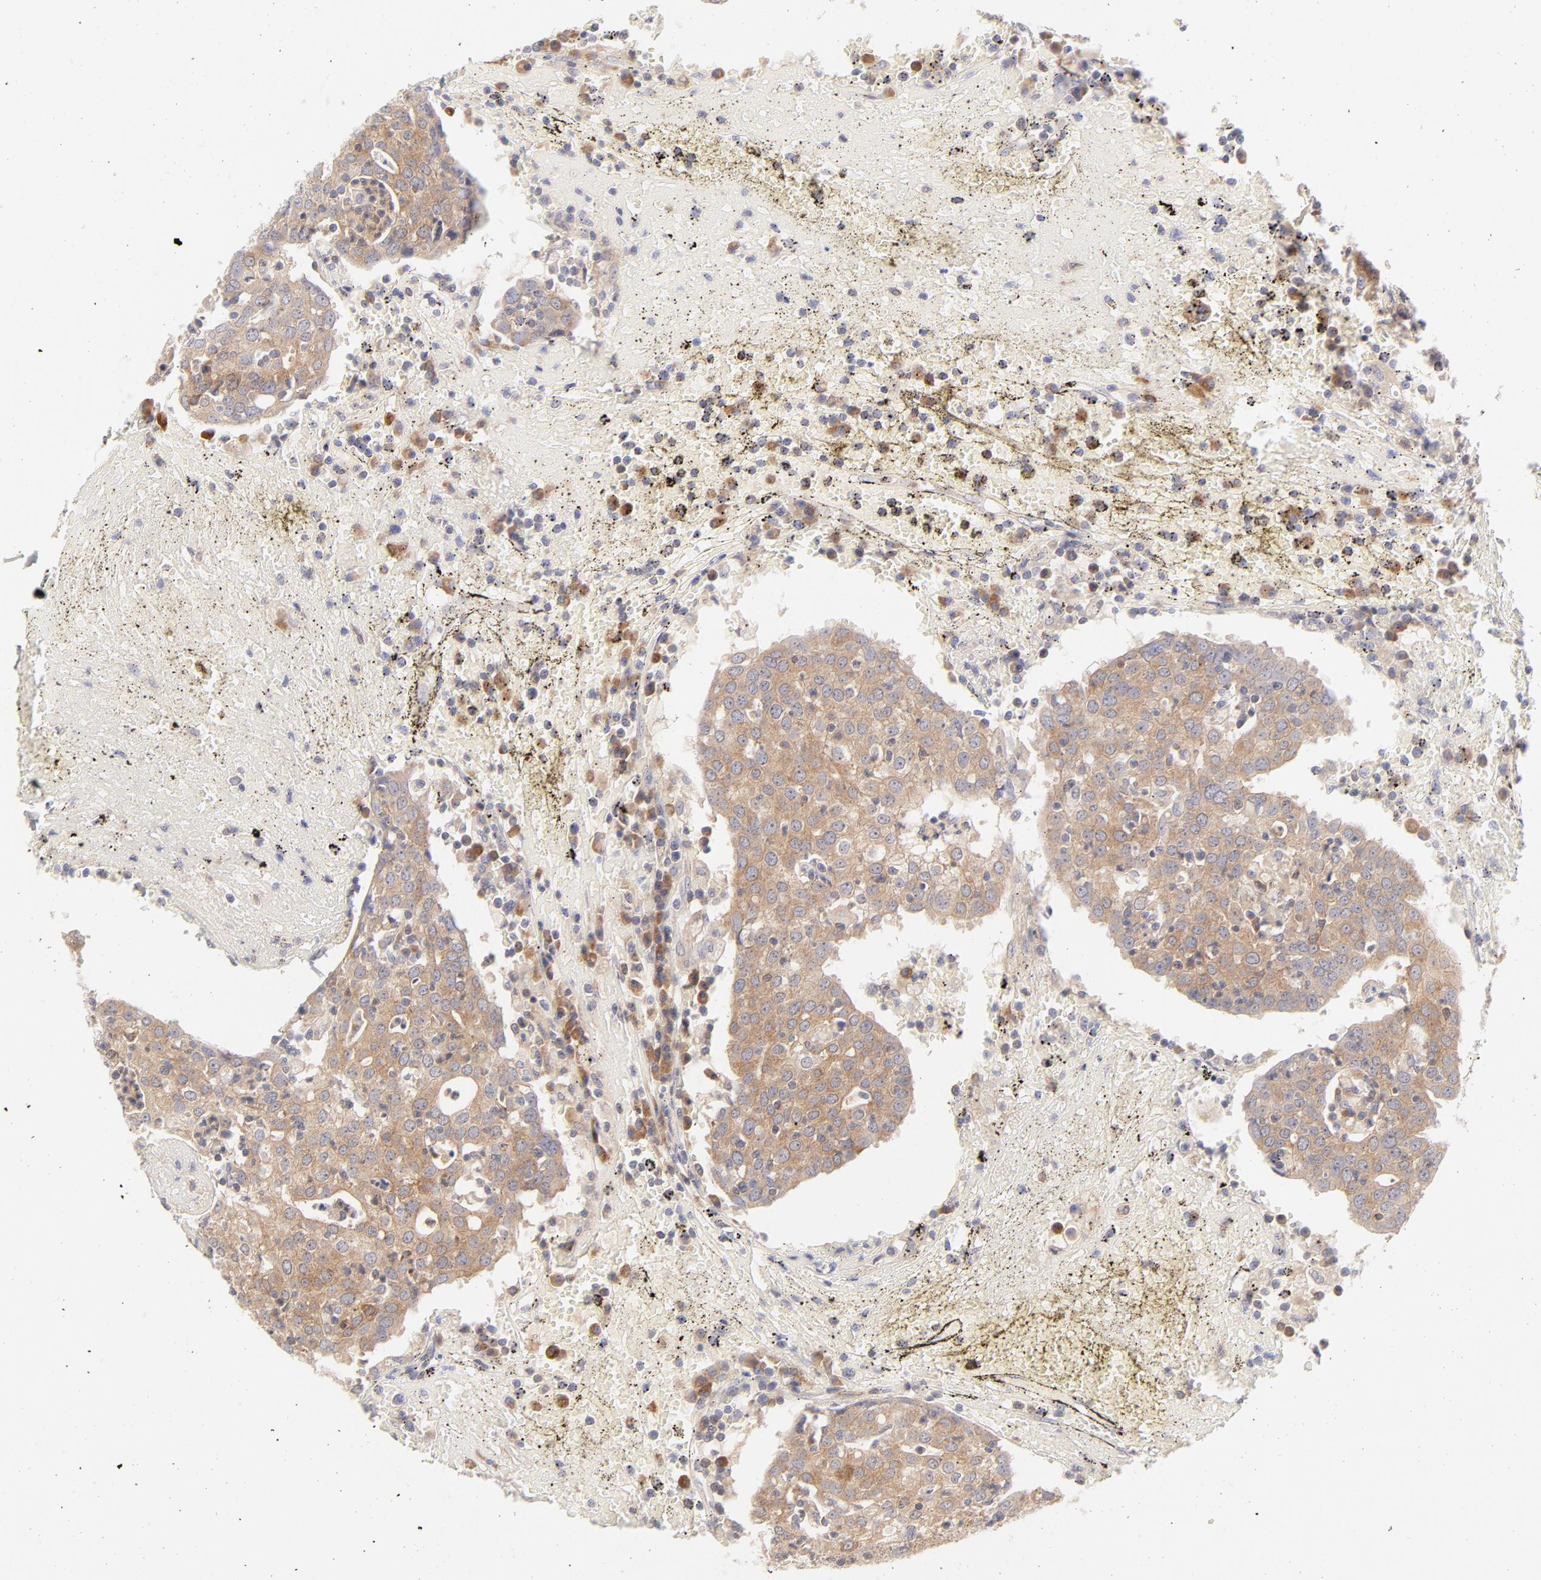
{"staining": {"intensity": "moderate", "quantity": ">75%", "location": "cytoplasmic/membranous"}, "tissue": "head and neck cancer", "cell_type": "Tumor cells", "image_type": "cancer", "snomed": [{"axis": "morphology", "description": "Adenocarcinoma, NOS"}, {"axis": "topography", "description": "Salivary gland"}, {"axis": "topography", "description": "Head-Neck"}], "caption": "DAB immunohistochemical staining of adenocarcinoma (head and neck) demonstrates moderate cytoplasmic/membranous protein expression in about >75% of tumor cells. (Stains: DAB (3,3'-diaminobenzidine) in brown, nuclei in blue, Microscopy: brightfield microscopy at high magnification).", "gene": "RPS6KA1", "patient": {"sex": "female", "age": 65}}